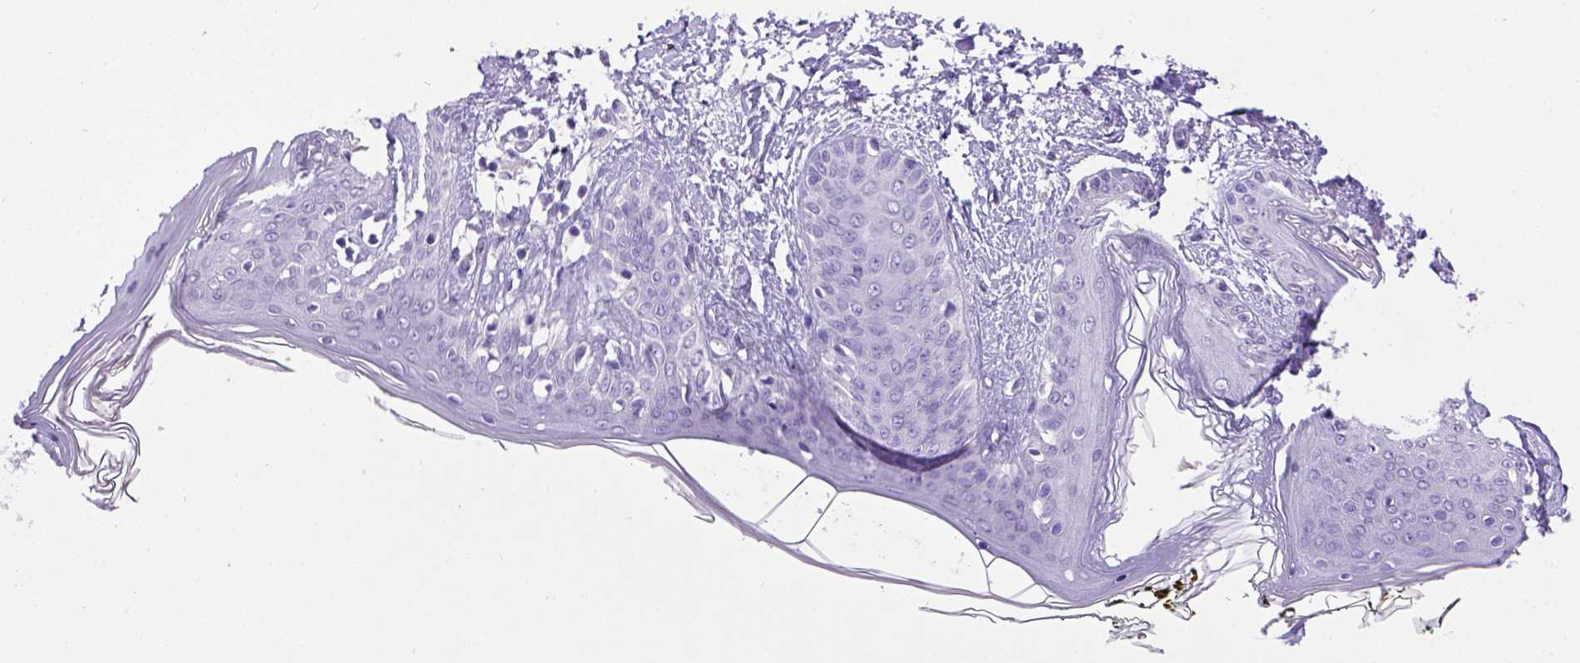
{"staining": {"intensity": "negative", "quantity": "none", "location": "none"}, "tissue": "skin", "cell_type": "Fibroblasts", "image_type": "normal", "snomed": [{"axis": "morphology", "description": "Normal tissue, NOS"}, {"axis": "topography", "description": "Skin"}], "caption": "High power microscopy histopathology image of an immunohistochemistry (IHC) image of normal skin, revealing no significant positivity in fibroblasts.", "gene": "ESR1", "patient": {"sex": "female", "age": 34}}